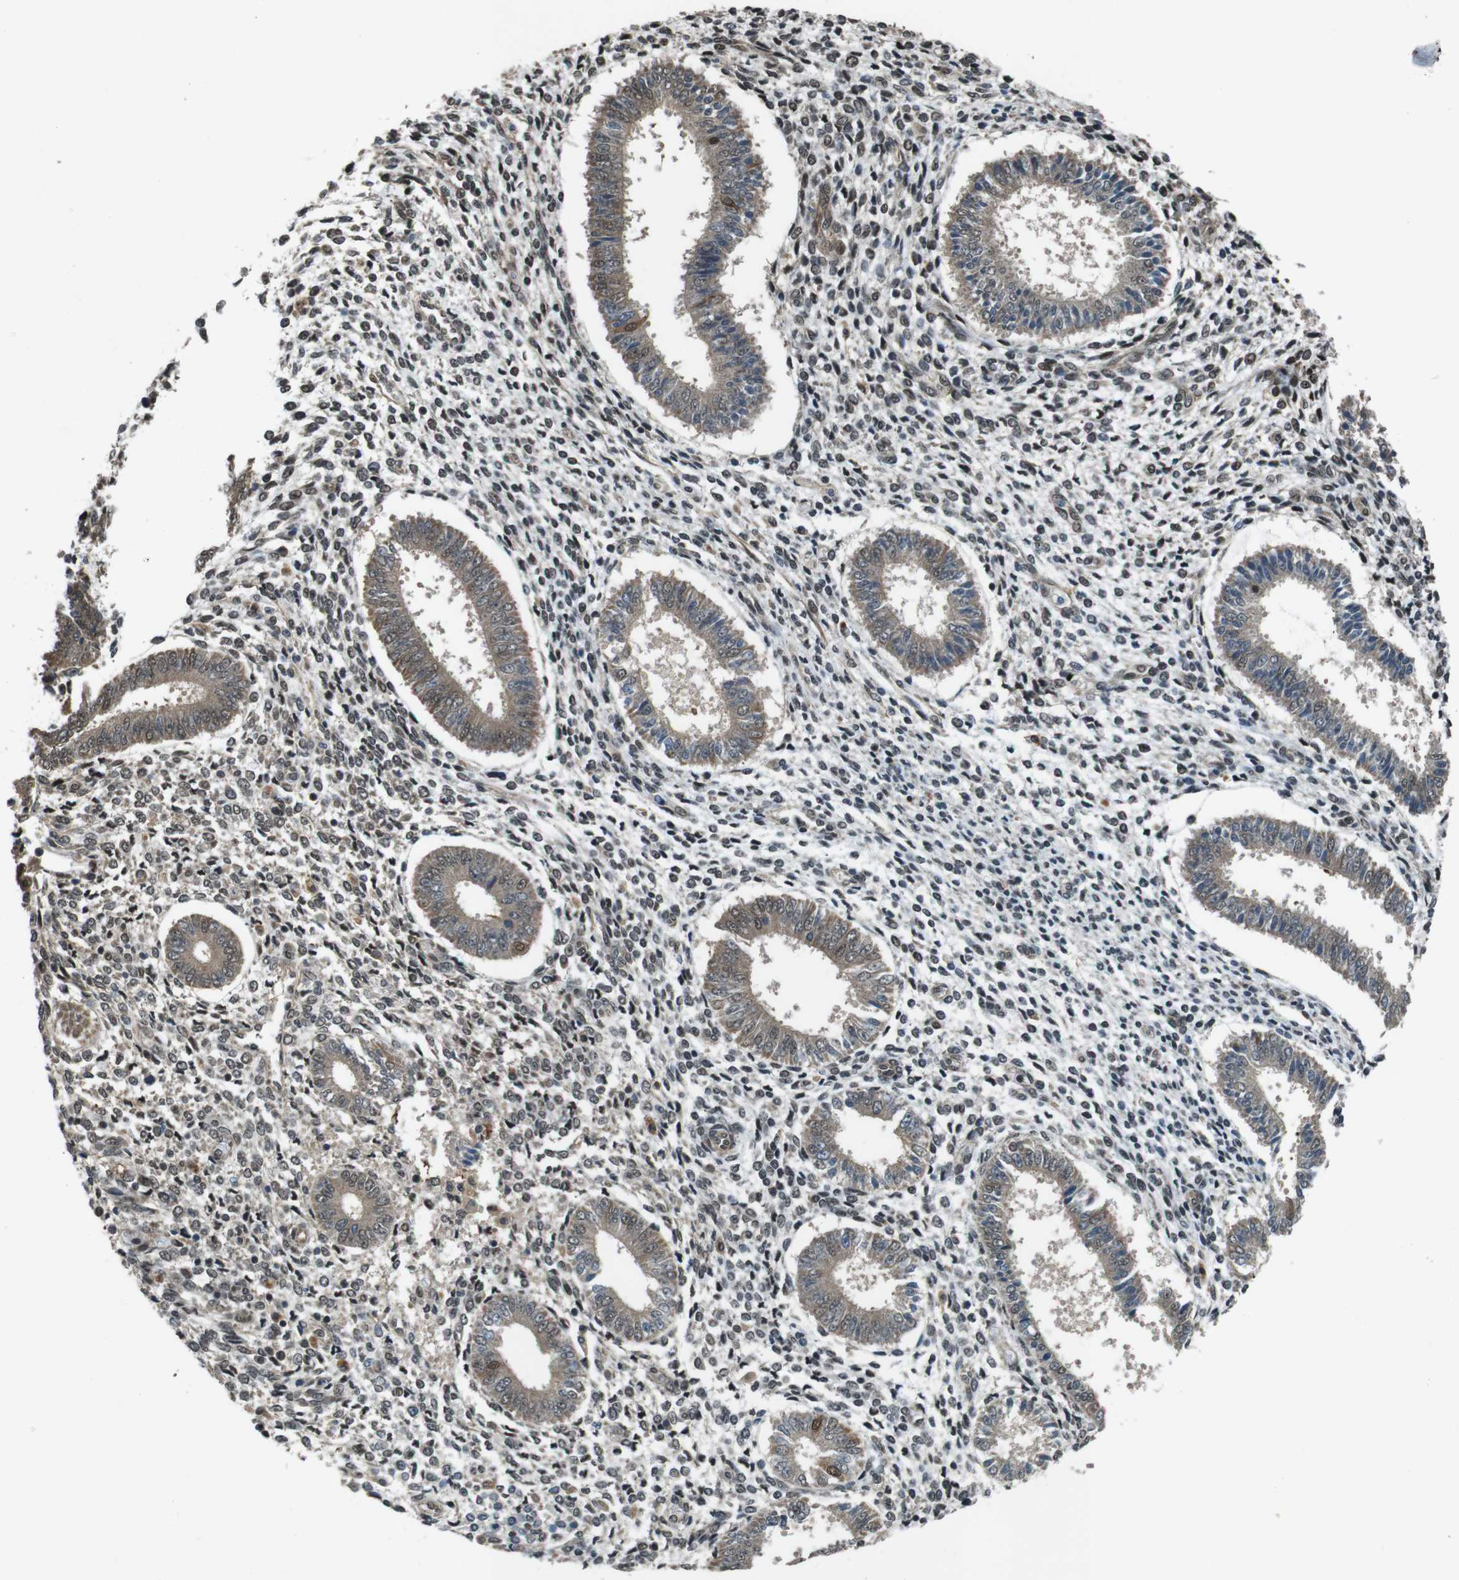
{"staining": {"intensity": "moderate", "quantity": "25%-75%", "location": "cytoplasmic/membranous,nuclear"}, "tissue": "endometrium", "cell_type": "Cells in endometrial stroma", "image_type": "normal", "snomed": [{"axis": "morphology", "description": "Normal tissue, NOS"}, {"axis": "topography", "description": "Endometrium"}], "caption": "This photomicrograph exhibits IHC staining of normal endometrium, with medium moderate cytoplasmic/membranous,nuclear expression in approximately 25%-75% of cells in endometrial stroma.", "gene": "SOCS1", "patient": {"sex": "female", "age": 35}}